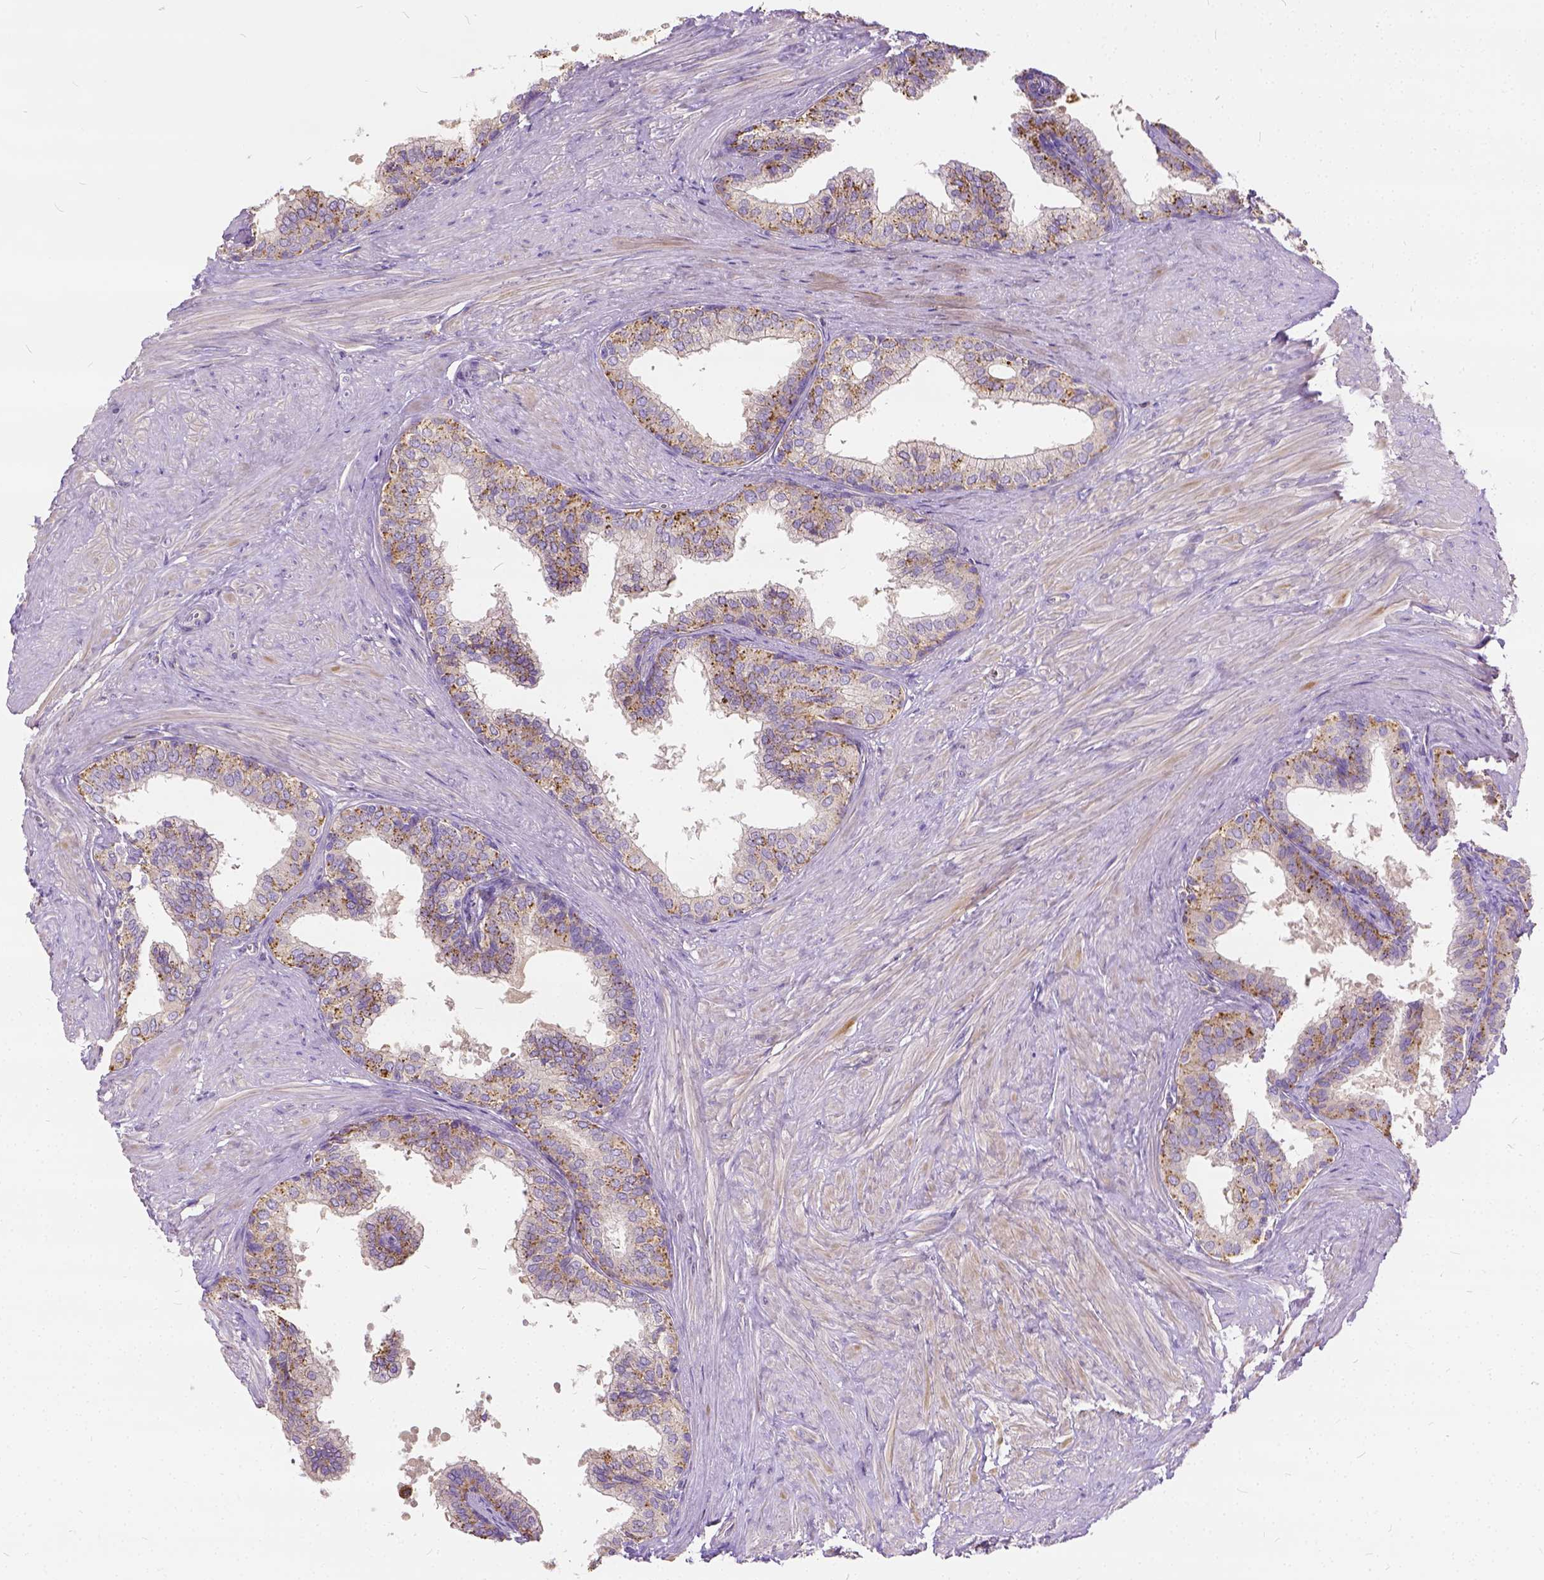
{"staining": {"intensity": "moderate", "quantity": "<25%", "location": "cytoplasmic/membranous"}, "tissue": "prostate", "cell_type": "Glandular cells", "image_type": "normal", "snomed": [{"axis": "morphology", "description": "Normal tissue, NOS"}, {"axis": "topography", "description": "Prostate"}, {"axis": "topography", "description": "Peripheral nerve tissue"}], "caption": "The image demonstrates immunohistochemical staining of benign prostate. There is moderate cytoplasmic/membranous positivity is appreciated in approximately <25% of glandular cells. The staining is performed using DAB brown chromogen to label protein expression. The nuclei are counter-stained blue using hematoxylin.", "gene": "CADM4", "patient": {"sex": "male", "age": 55}}